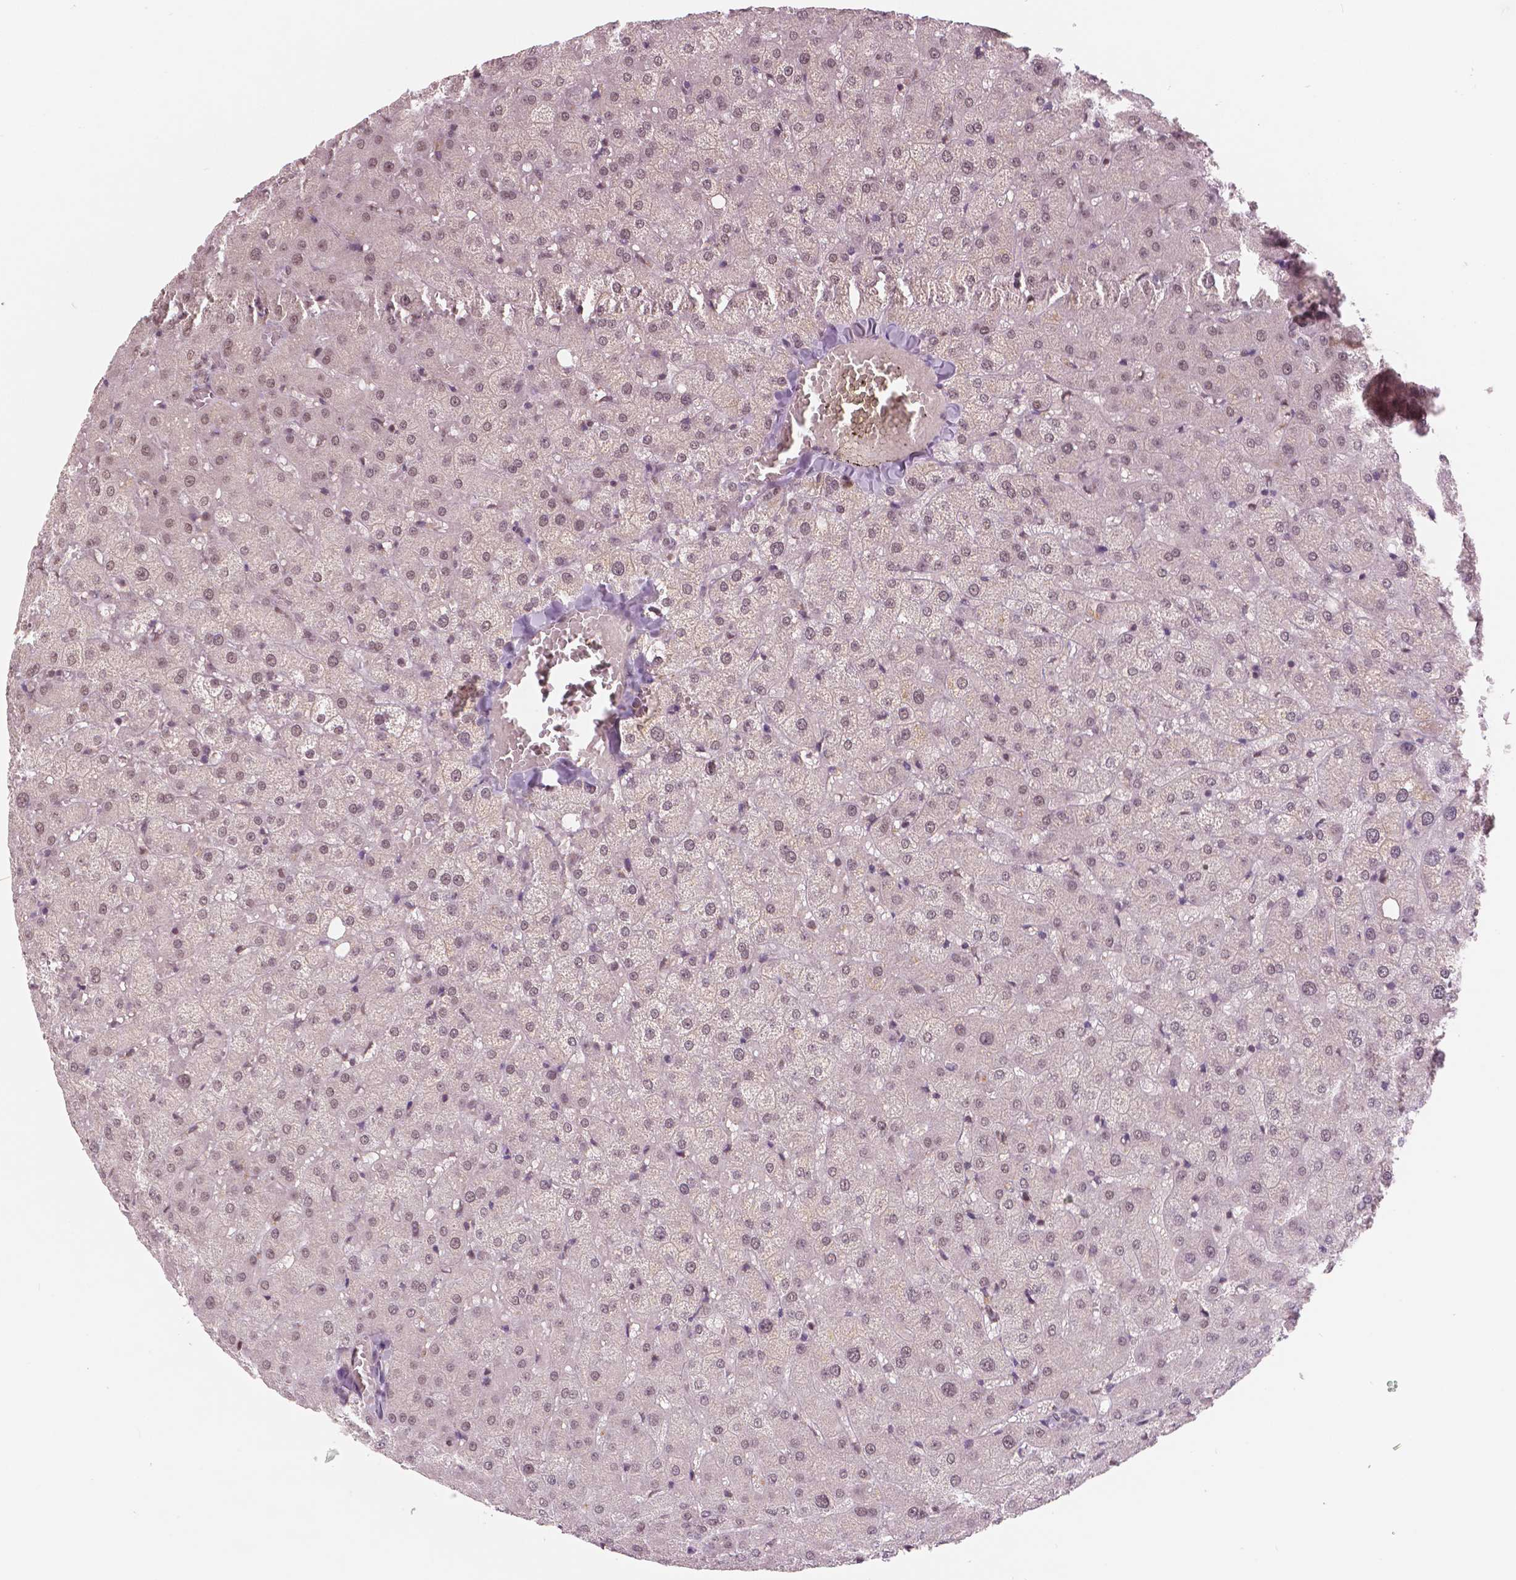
{"staining": {"intensity": "weak", "quantity": "25%-75%", "location": "nuclear"}, "tissue": "liver", "cell_type": "Cholangiocytes", "image_type": "normal", "snomed": [{"axis": "morphology", "description": "Normal tissue, NOS"}, {"axis": "topography", "description": "Liver"}], "caption": "About 25%-75% of cholangiocytes in normal liver reveal weak nuclear protein positivity as visualized by brown immunohistochemical staining.", "gene": "NSD2", "patient": {"sex": "female", "age": 50}}